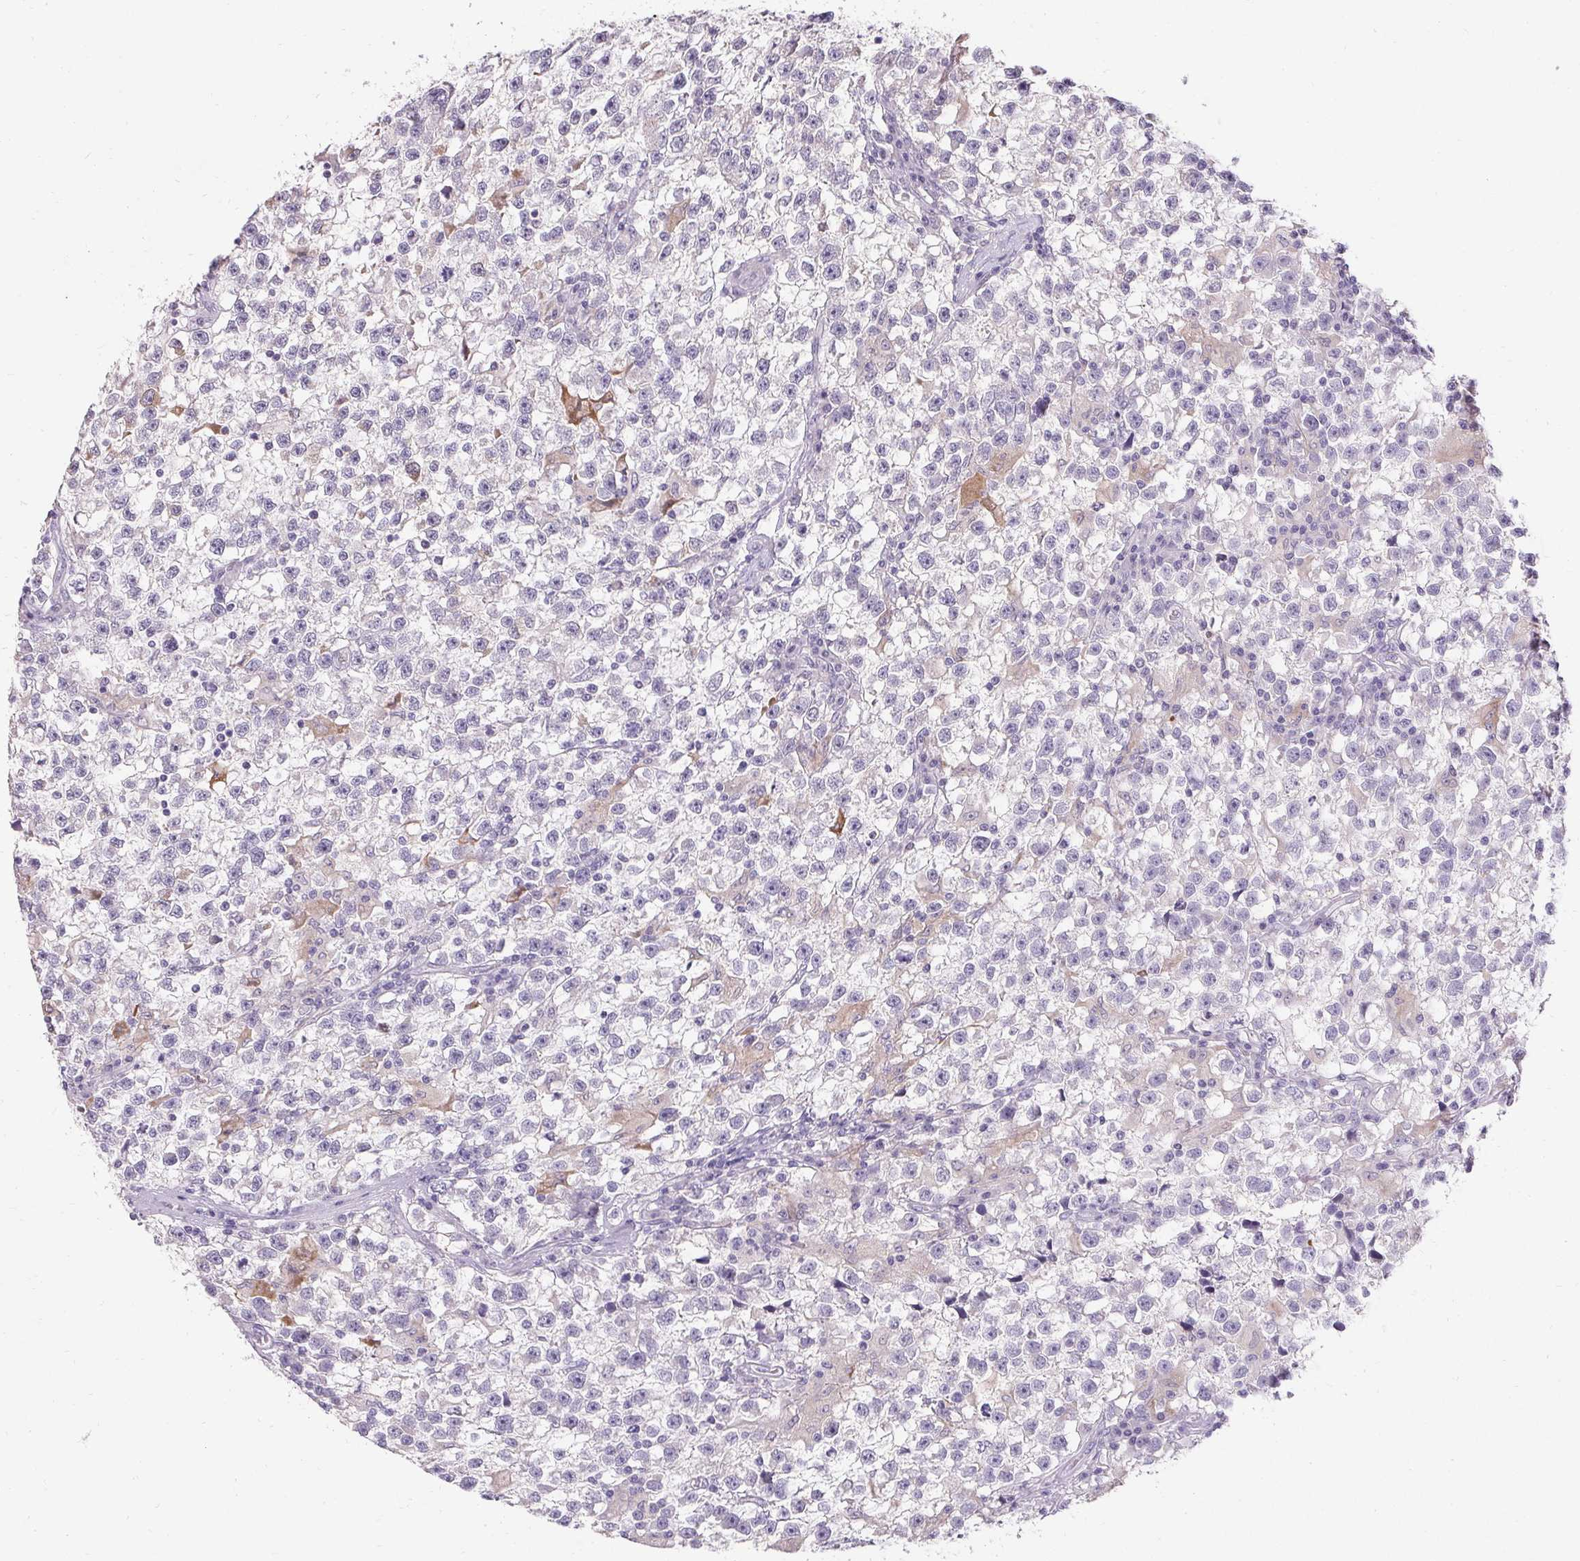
{"staining": {"intensity": "negative", "quantity": "none", "location": "none"}, "tissue": "testis cancer", "cell_type": "Tumor cells", "image_type": "cancer", "snomed": [{"axis": "morphology", "description": "Seminoma, NOS"}, {"axis": "topography", "description": "Testis"}], "caption": "This image is of testis cancer stained with immunohistochemistry to label a protein in brown with the nuclei are counter-stained blue. There is no expression in tumor cells.", "gene": "HSD17B3", "patient": {"sex": "male", "age": 31}}